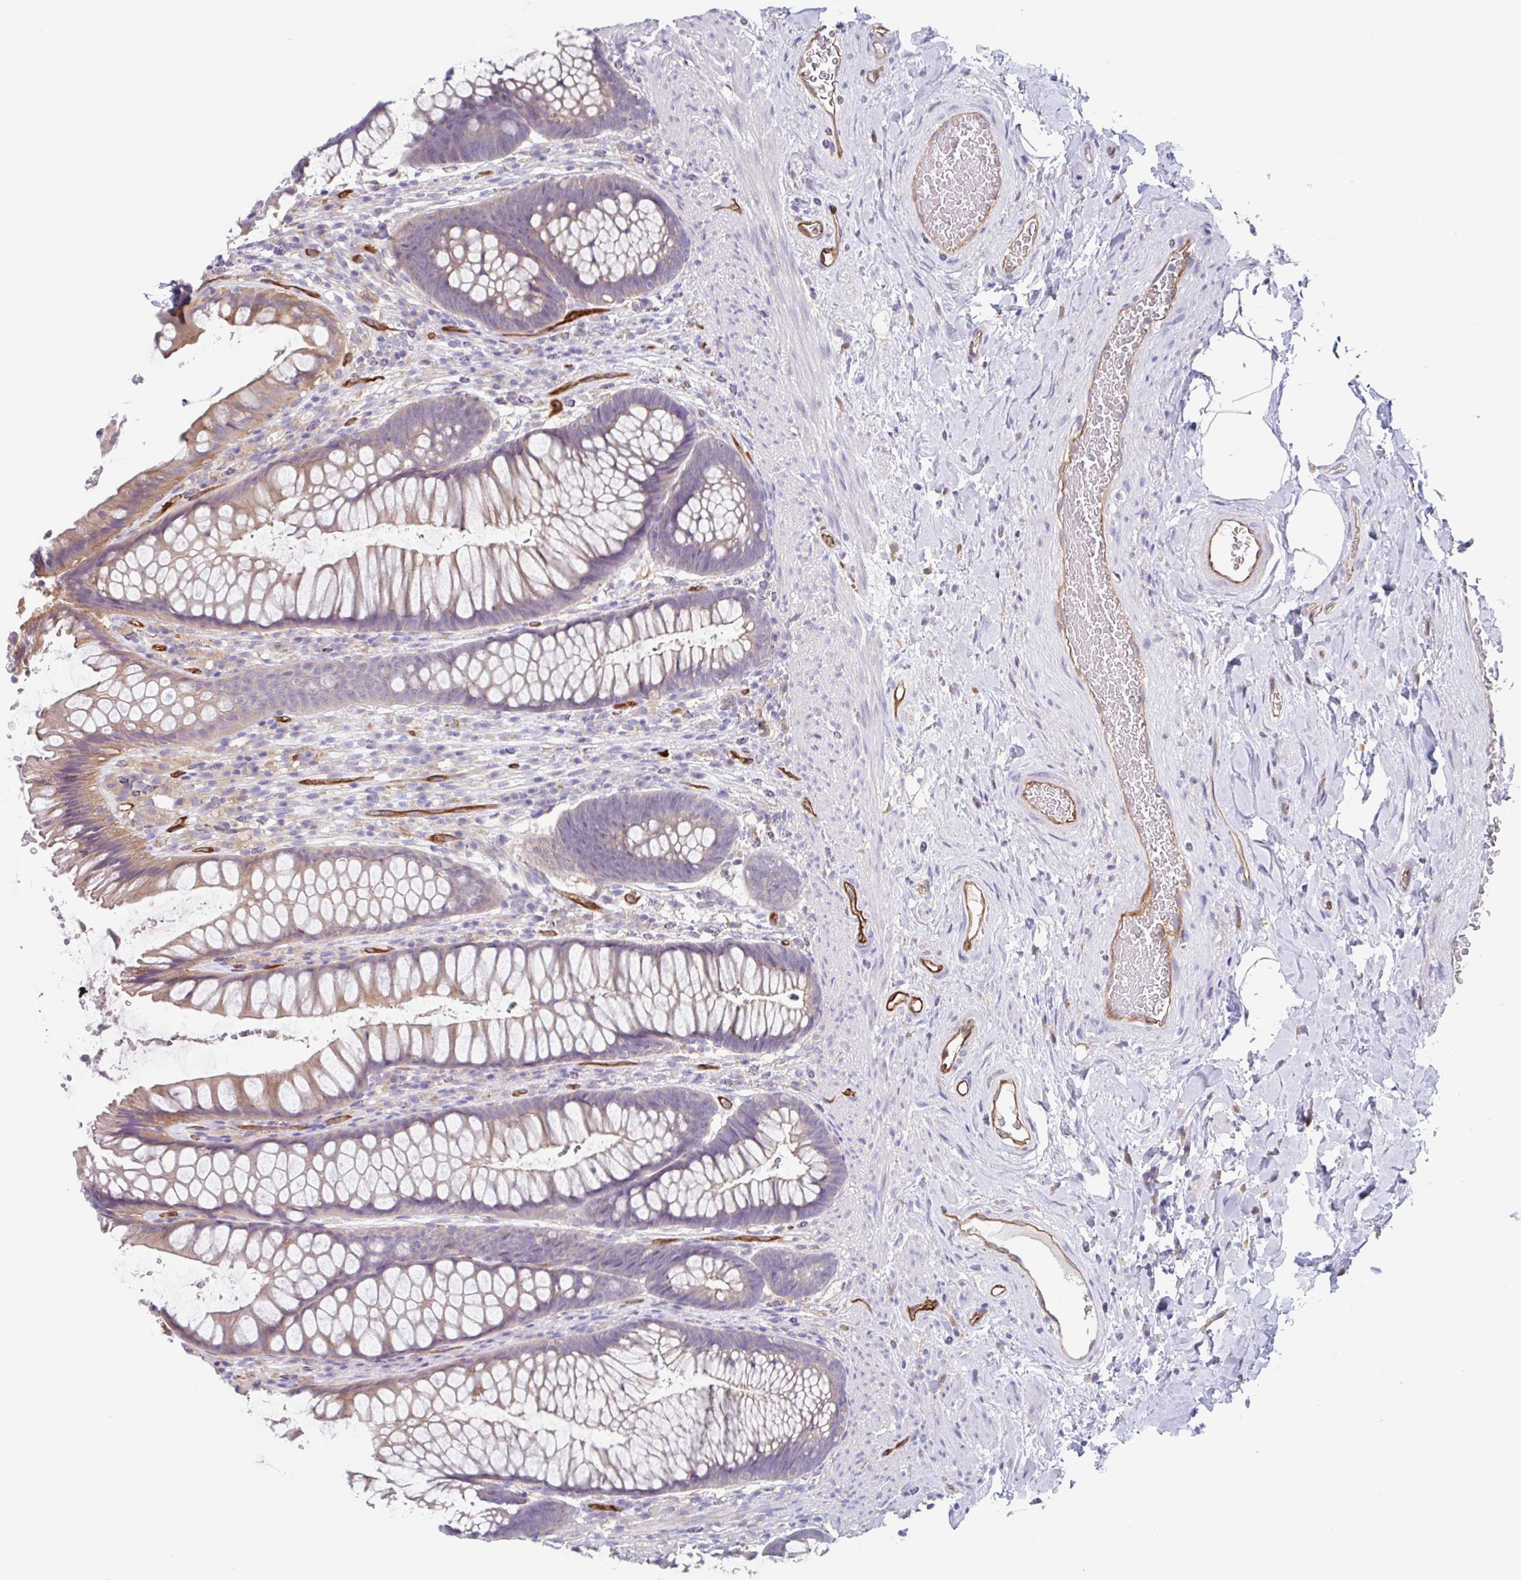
{"staining": {"intensity": "weak", "quantity": "25%-75%", "location": "cytoplasmic/membranous"}, "tissue": "rectum", "cell_type": "Glandular cells", "image_type": "normal", "snomed": [{"axis": "morphology", "description": "Normal tissue, NOS"}, {"axis": "topography", "description": "Rectum"}], "caption": "An image of human rectum stained for a protein displays weak cytoplasmic/membranous brown staining in glandular cells. (IHC, brightfield microscopy, high magnification).", "gene": "EHD4", "patient": {"sex": "male", "age": 53}}